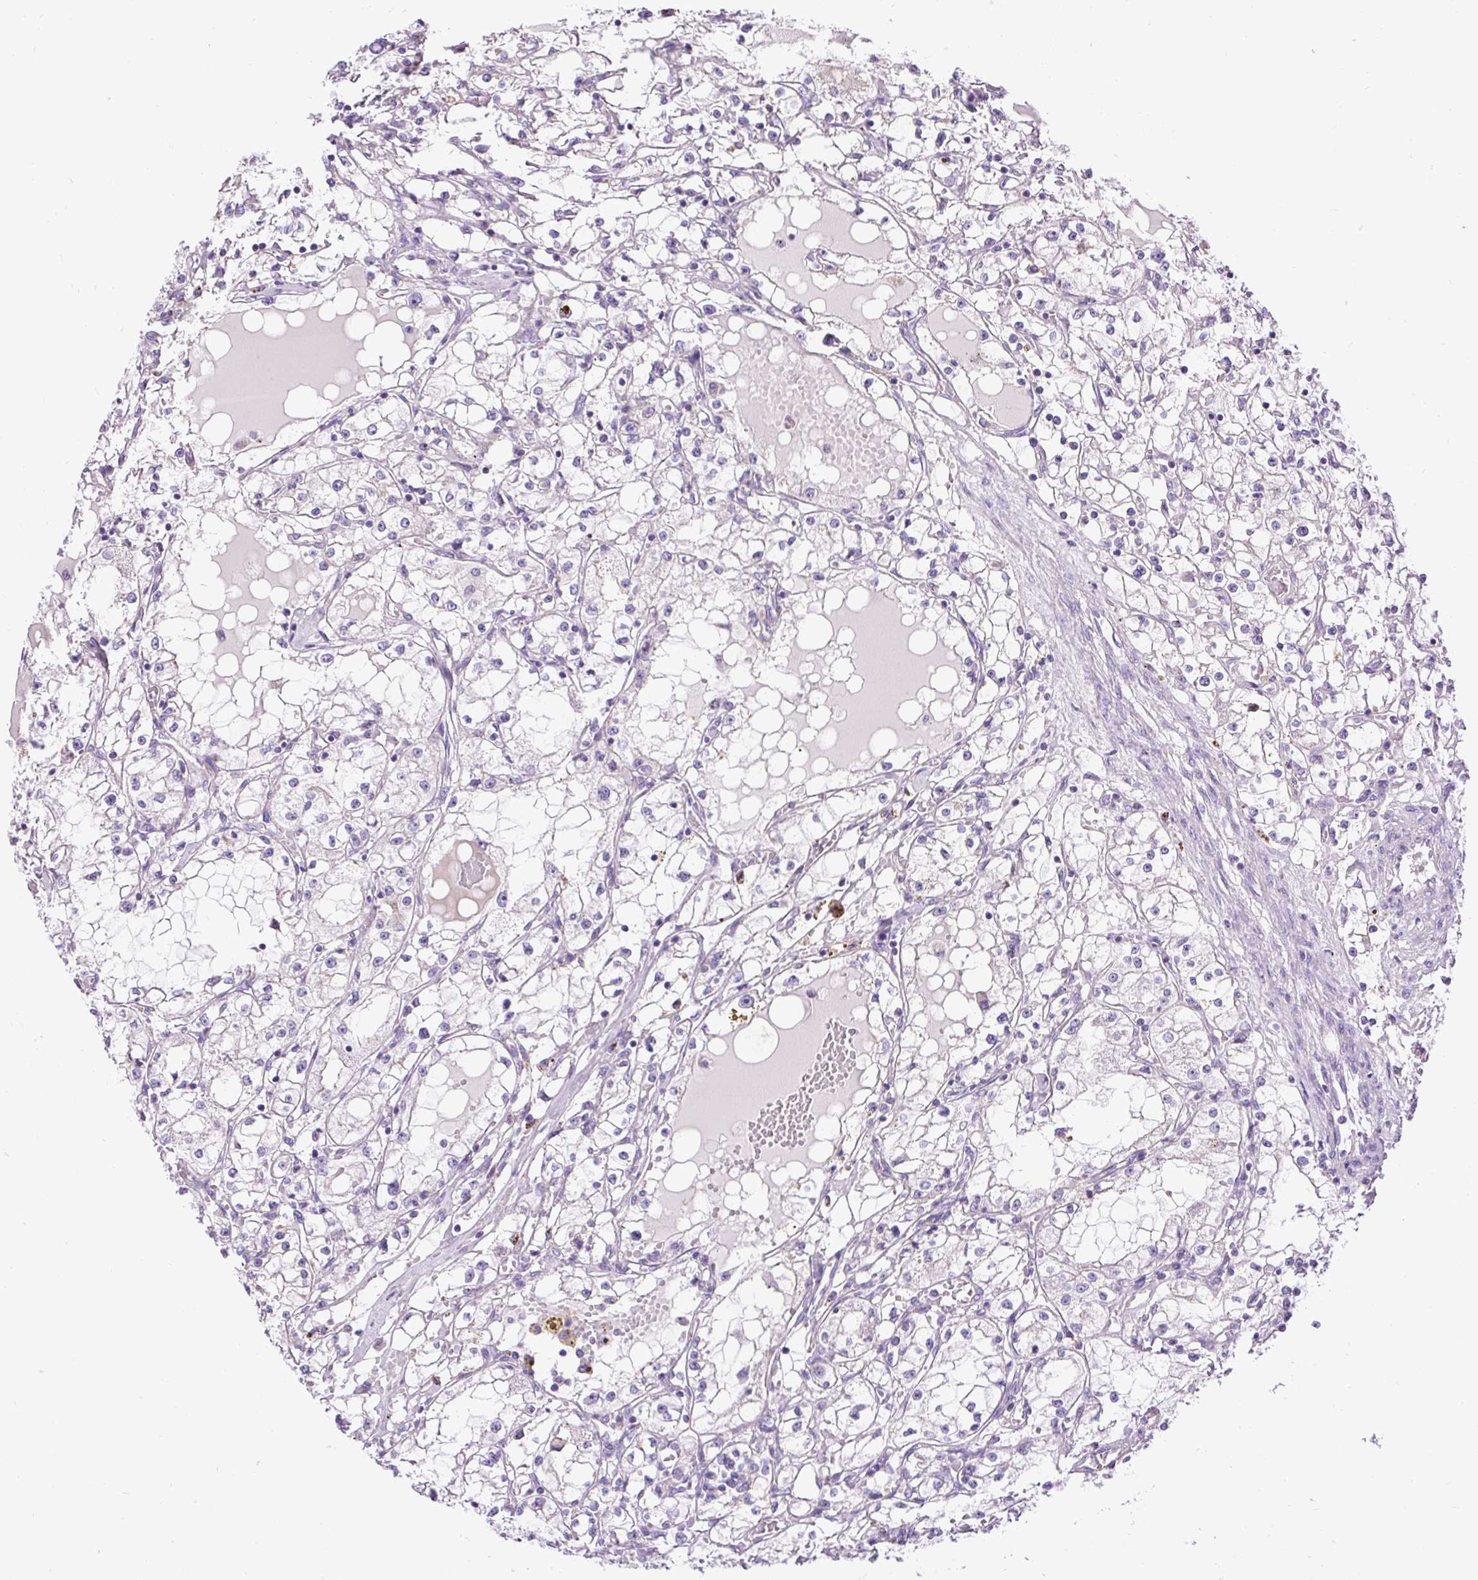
{"staining": {"intensity": "negative", "quantity": "none", "location": "none"}, "tissue": "renal cancer", "cell_type": "Tumor cells", "image_type": "cancer", "snomed": [{"axis": "morphology", "description": "Adenocarcinoma, NOS"}, {"axis": "topography", "description": "Kidney"}], "caption": "Immunohistochemical staining of human renal cancer exhibits no significant expression in tumor cells. Brightfield microscopy of immunohistochemistry (IHC) stained with DAB (3,3'-diaminobenzidine) (brown) and hematoxylin (blue), captured at high magnification.", "gene": "CFAP47", "patient": {"sex": "male", "age": 56}}